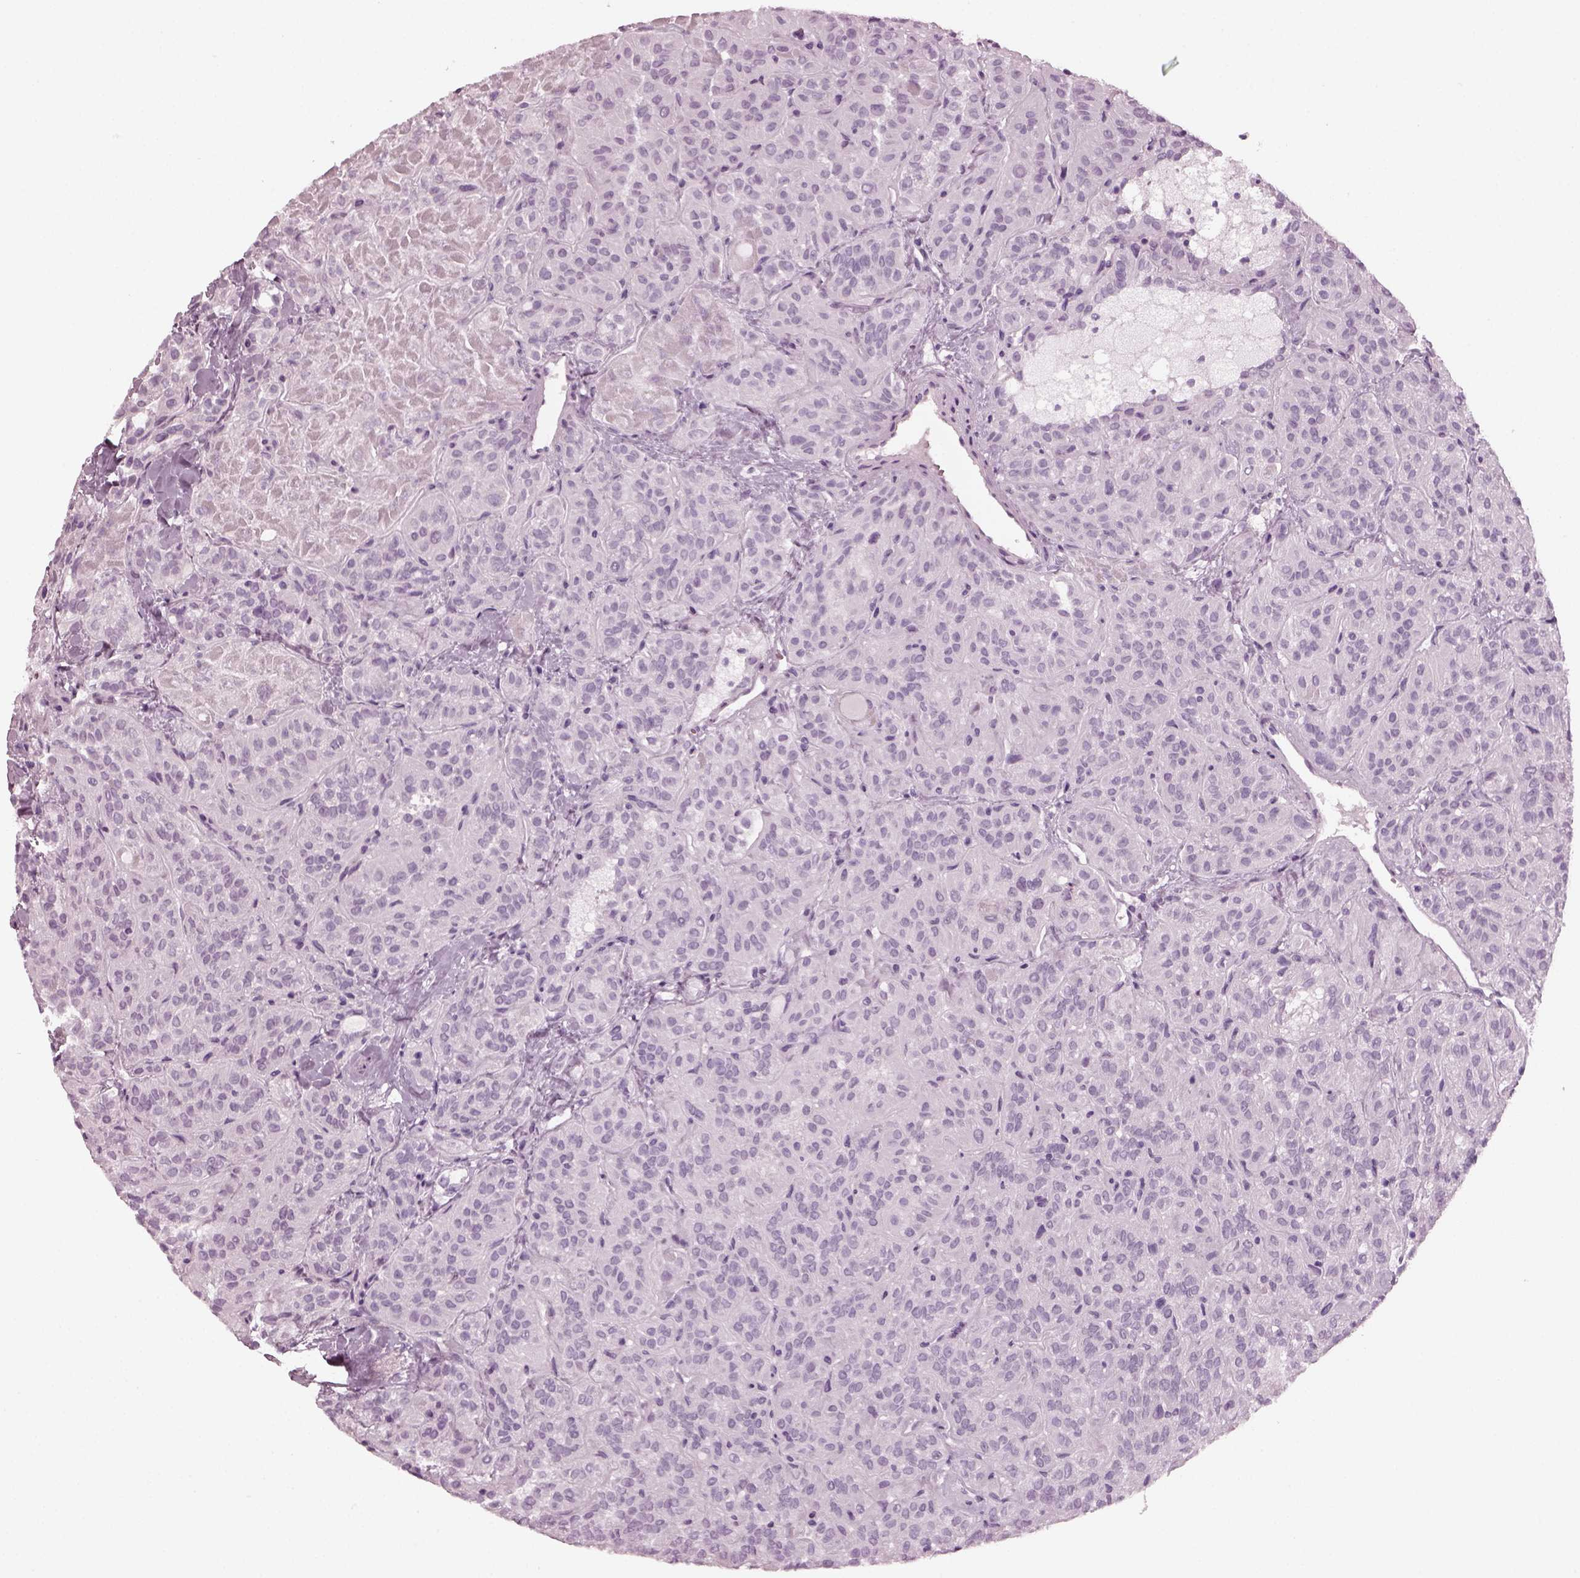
{"staining": {"intensity": "negative", "quantity": "none", "location": "none"}, "tissue": "thyroid cancer", "cell_type": "Tumor cells", "image_type": "cancer", "snomed": [{"axis": "morphology", "description": "Papillary adenocarcinoma, NOS"}, {"axis": "topography", "description": "Thyroid gland"}], "caption": "Thyroid cancer (papillary adenocarcinoma) was stained to show a protein in brown. There is no significant staining in tumor cells.", "gene": "RCVRN", "patient": {"sex": "female", "age": 45}}